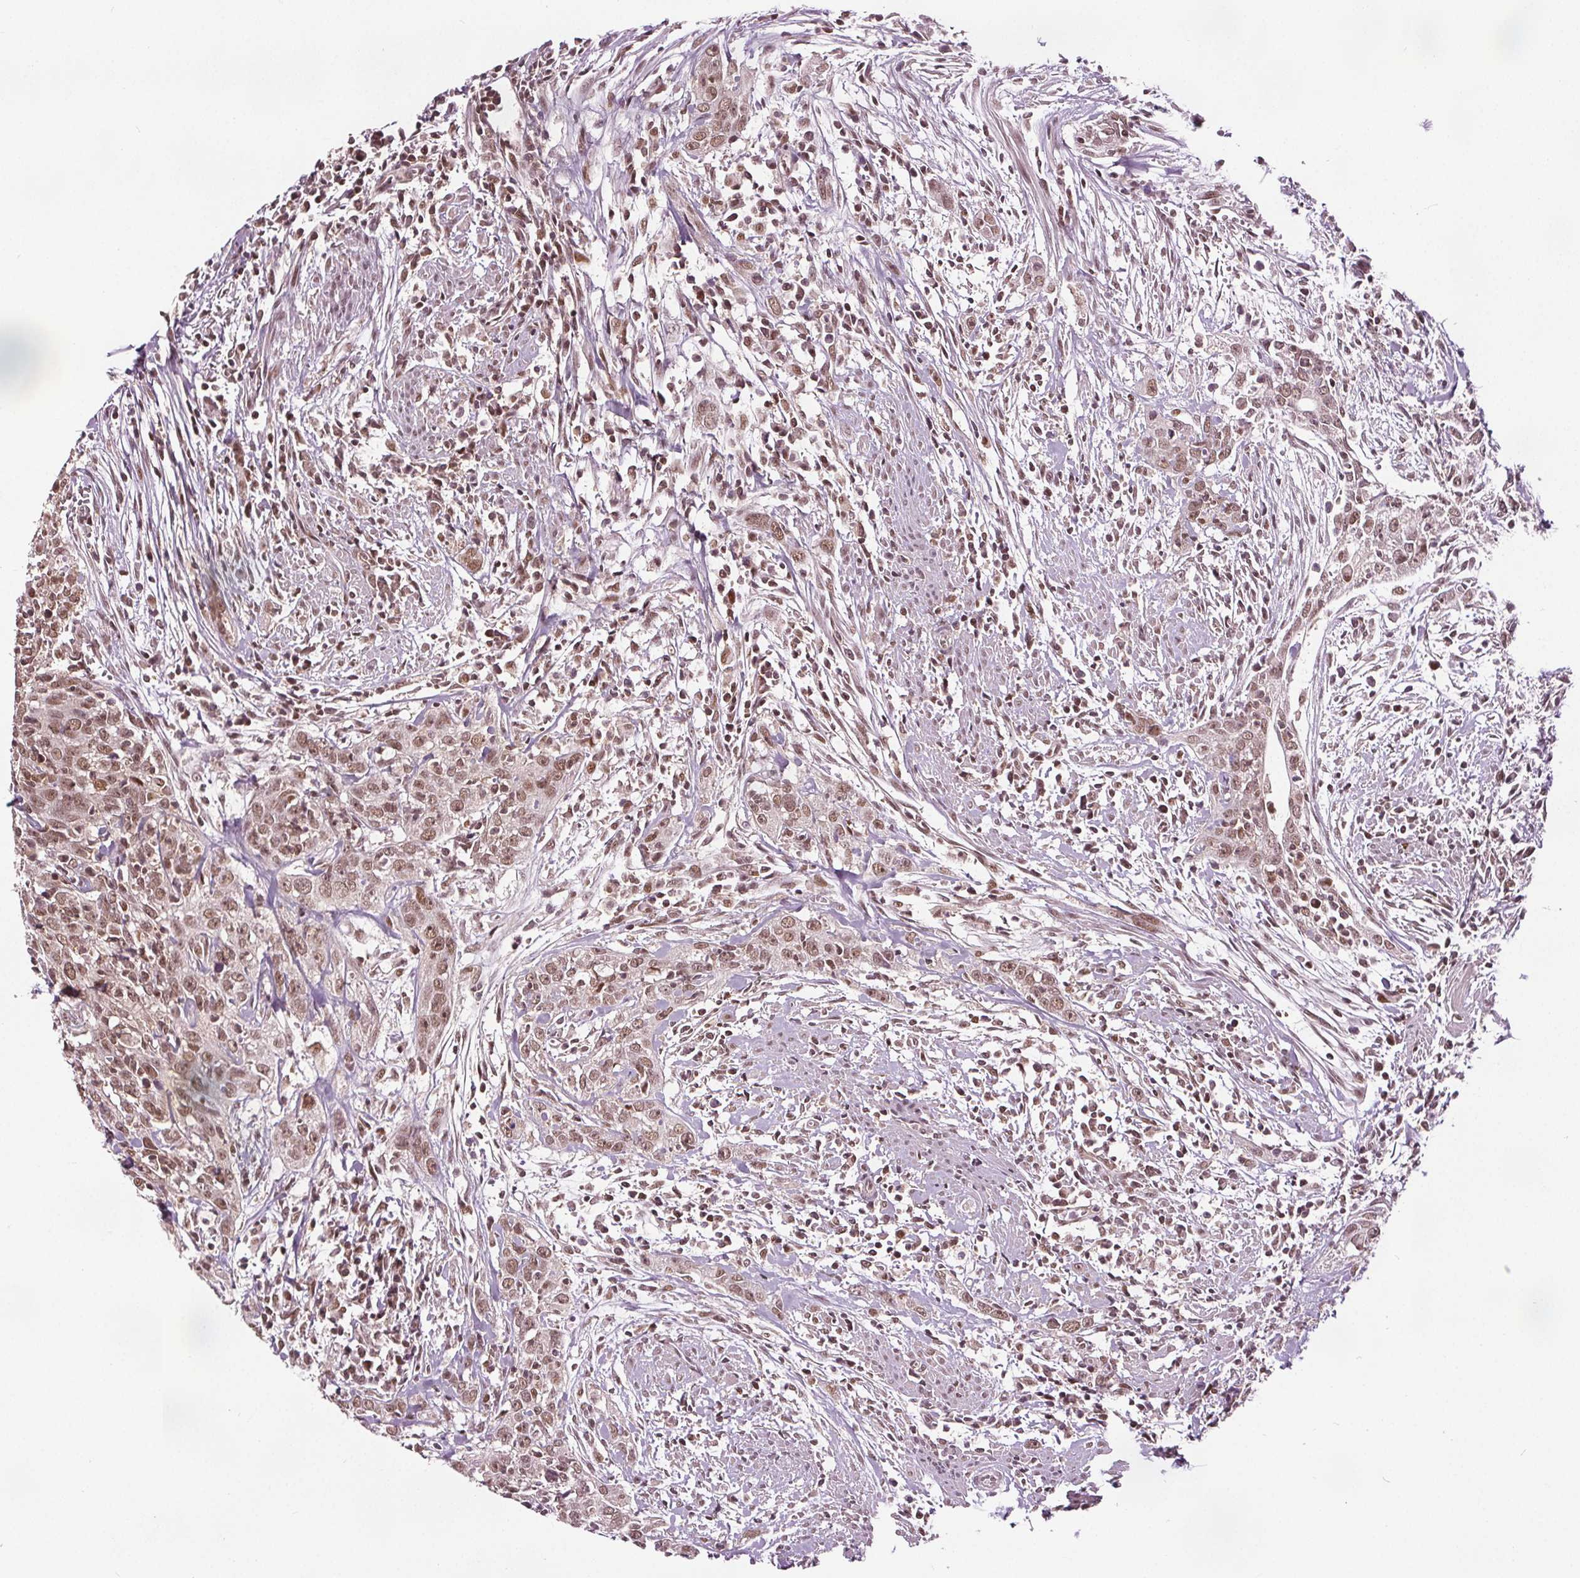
{"staining": {"intensity": "moderate", "quantity": ">75%", "location": "nuclear"}, "tissue": "urothelial cancer", "cell_type": "Tumor cells", "image_type": "cancer", "snomed": [{"axis": "morphology", "description": "Urothelial carcinoma, High grade"}, {"axis": "topography", "description": "Urinary bladder"}], "caption": "A brown stain highlights moderate nuclear staining of a protein in urothelial carcinoma (high-grade) tumor cells.", "gene": "DDX11", "patient": {"sex": "male", "age": 83}}